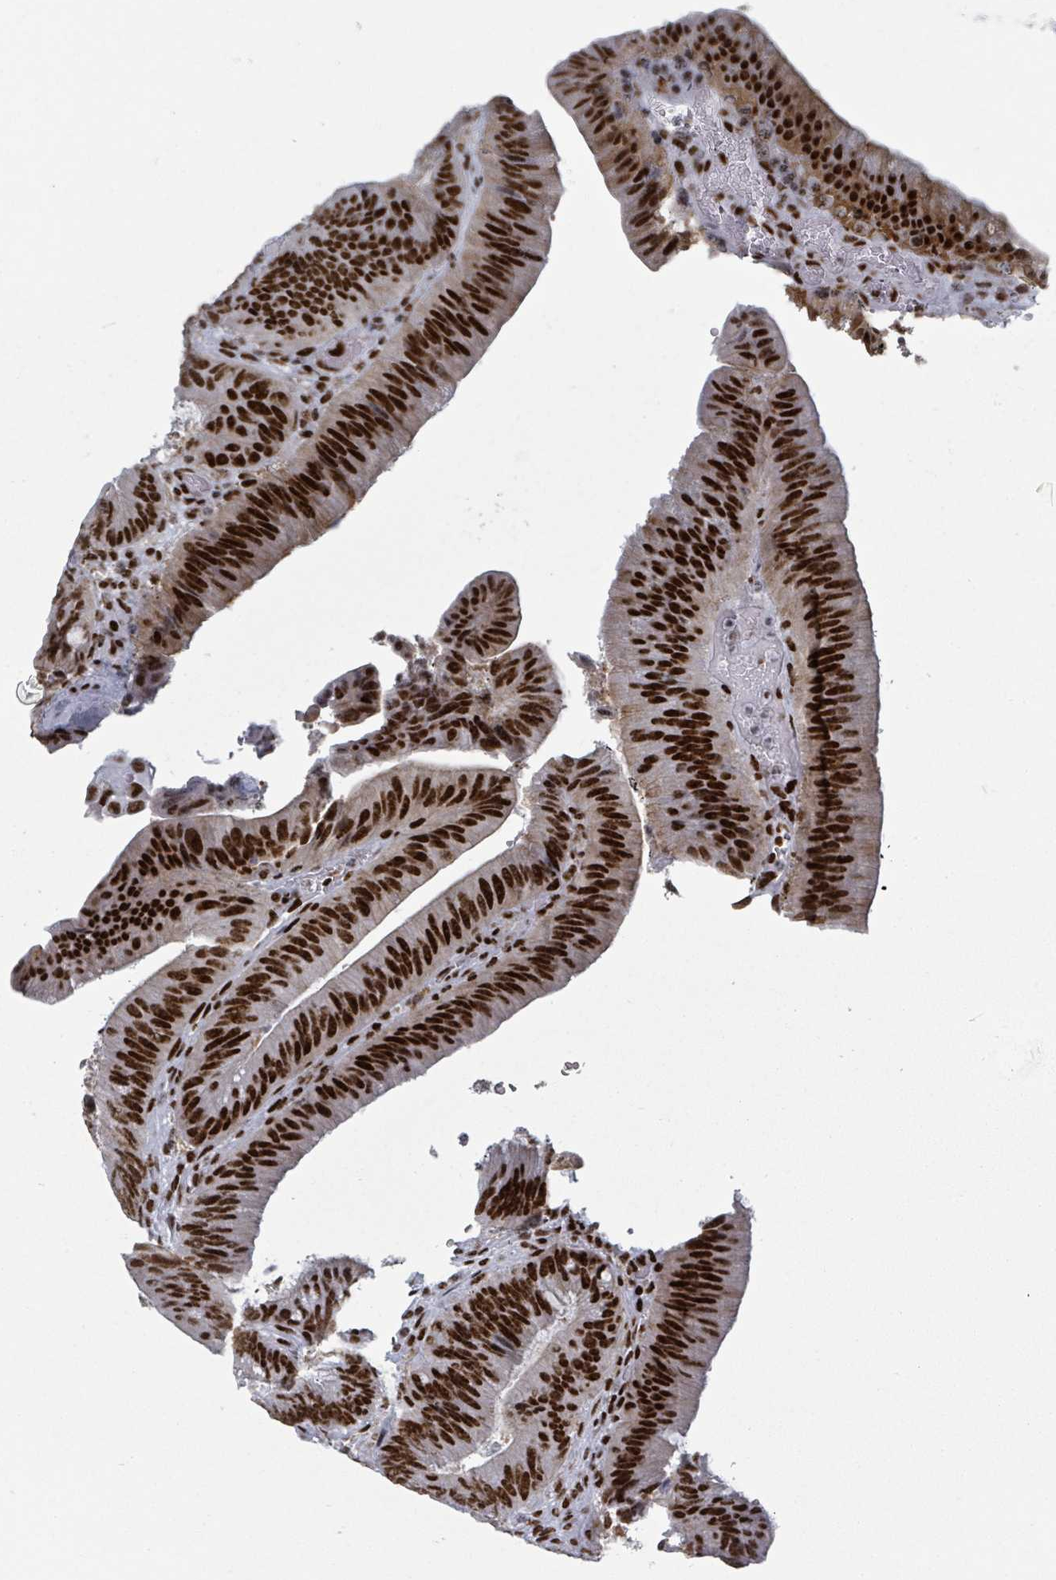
{"staining": {"intensity": "strong", "quantity": ">75%", "location": "nuclear"}, "tissue": "colorectal cancer", "cell_type": "Tumor cells", "image_type": "cancer", "snomed": [{"axis": "morphology", "description": "Adenocarcinoma, NOS"}, {"axis": "topography", "description": "Colon"}], "caption": "Strong nuclear protein positivity is seen in approximately >75% of tumor cells in colorectal adenocarcinoma. (Stains: DAB in brown, nuclei in blue, Microscopy: brightfield microscopy at high magnification).", "gene": "DHX16", "patient": {"sex": "female", "age": 43}}